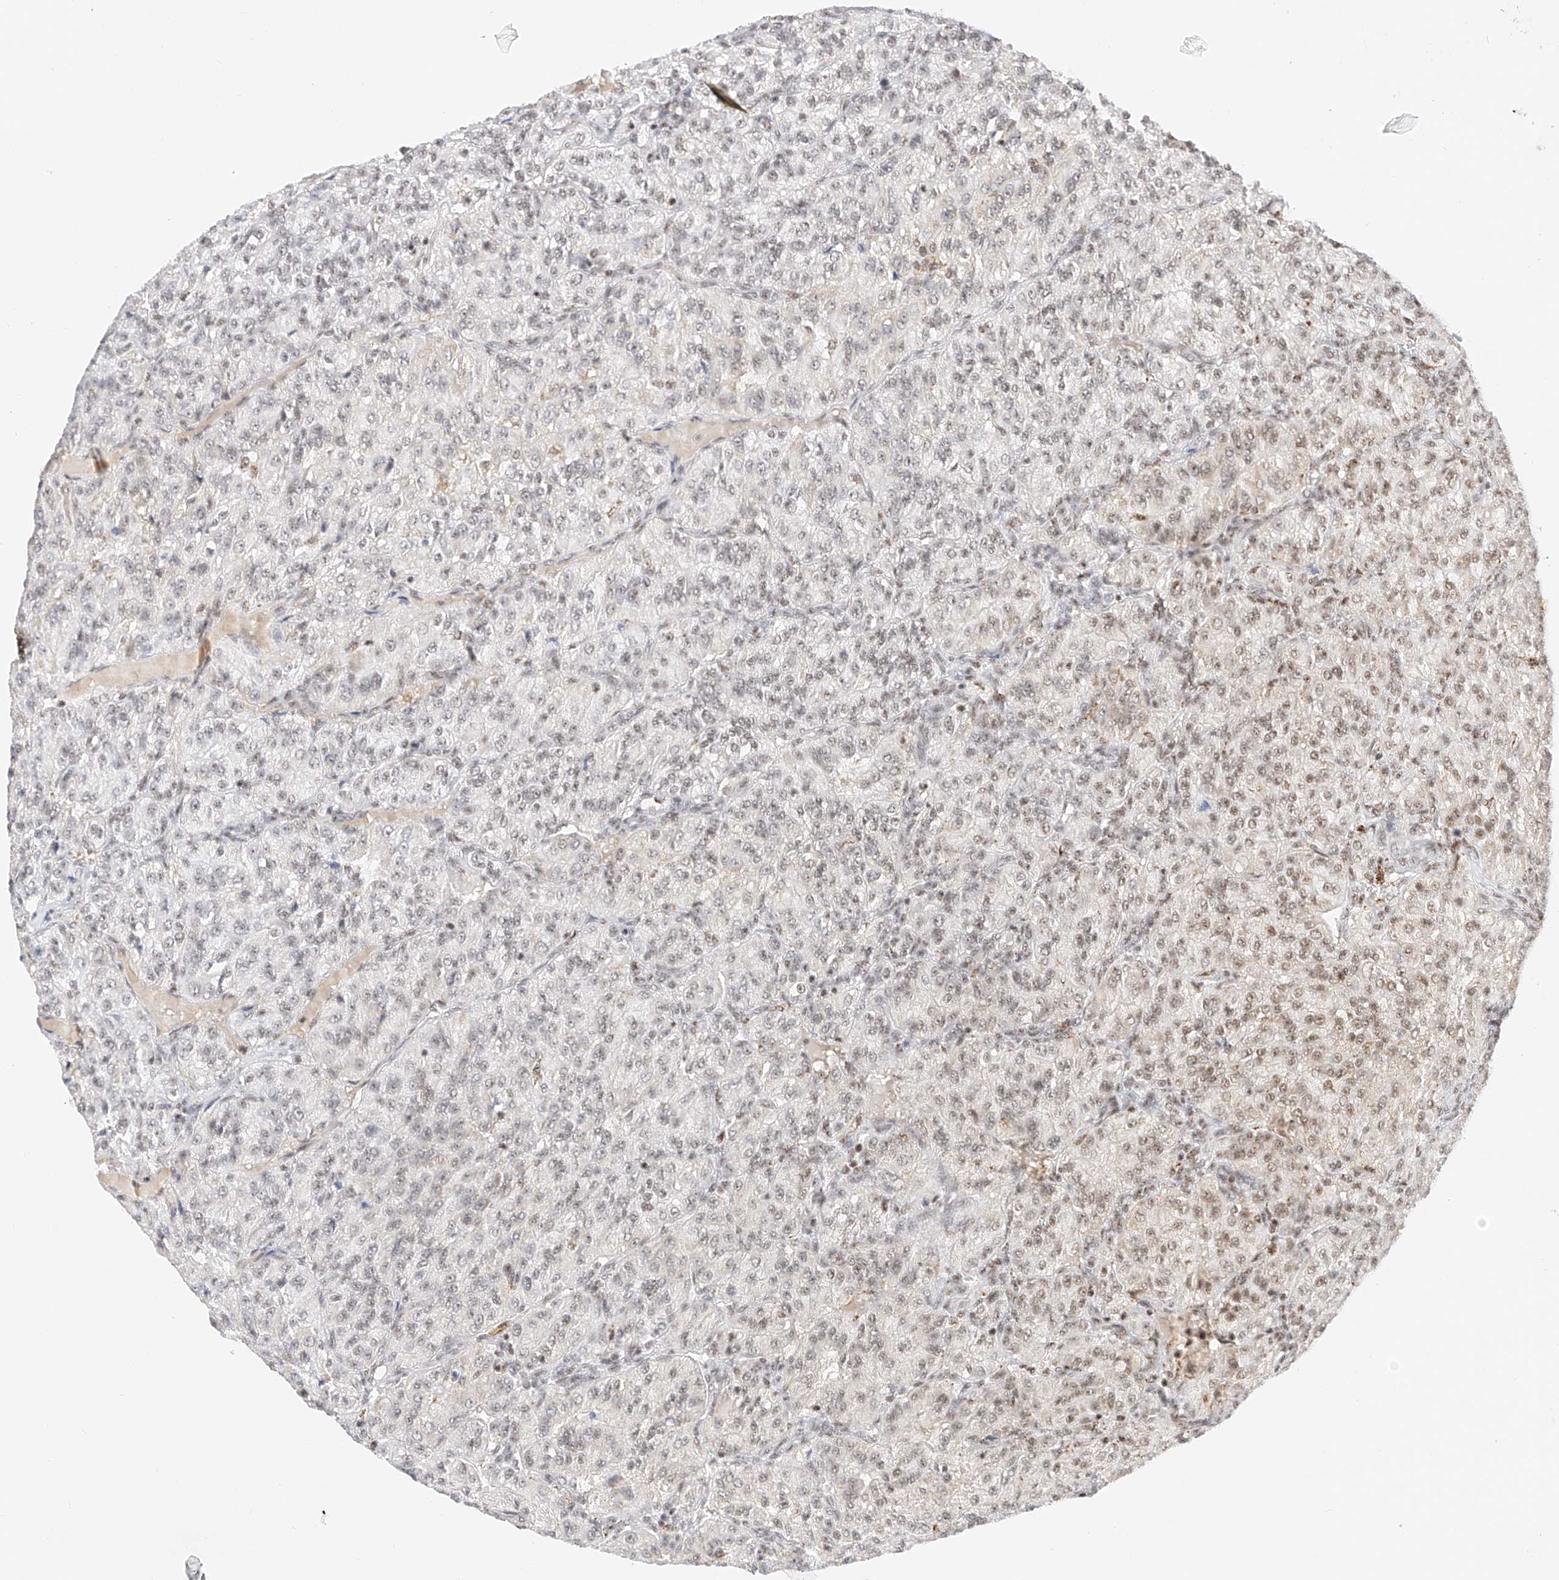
{"staining": {"intensity": "weak", "quantity": "25%-75%", "location": "nuclear"}, "tissue": "renal cancer", "cell_type": "Tumor cells", "image_type": "cancer", "snomed": [{"axis": "morphology", "description": "Adenocarcinoma, NOS"}, {"axis": "topography", "description": "Kidney"}], "caption": "Immunohistochemical staining of human adenocarcinoma (renal) demonstrates low levels of weak nuclear protein expression in about 25%-75% of tumor cells.", "gene": "NRF1", "patient": {"sex": "female", "age": 63}}